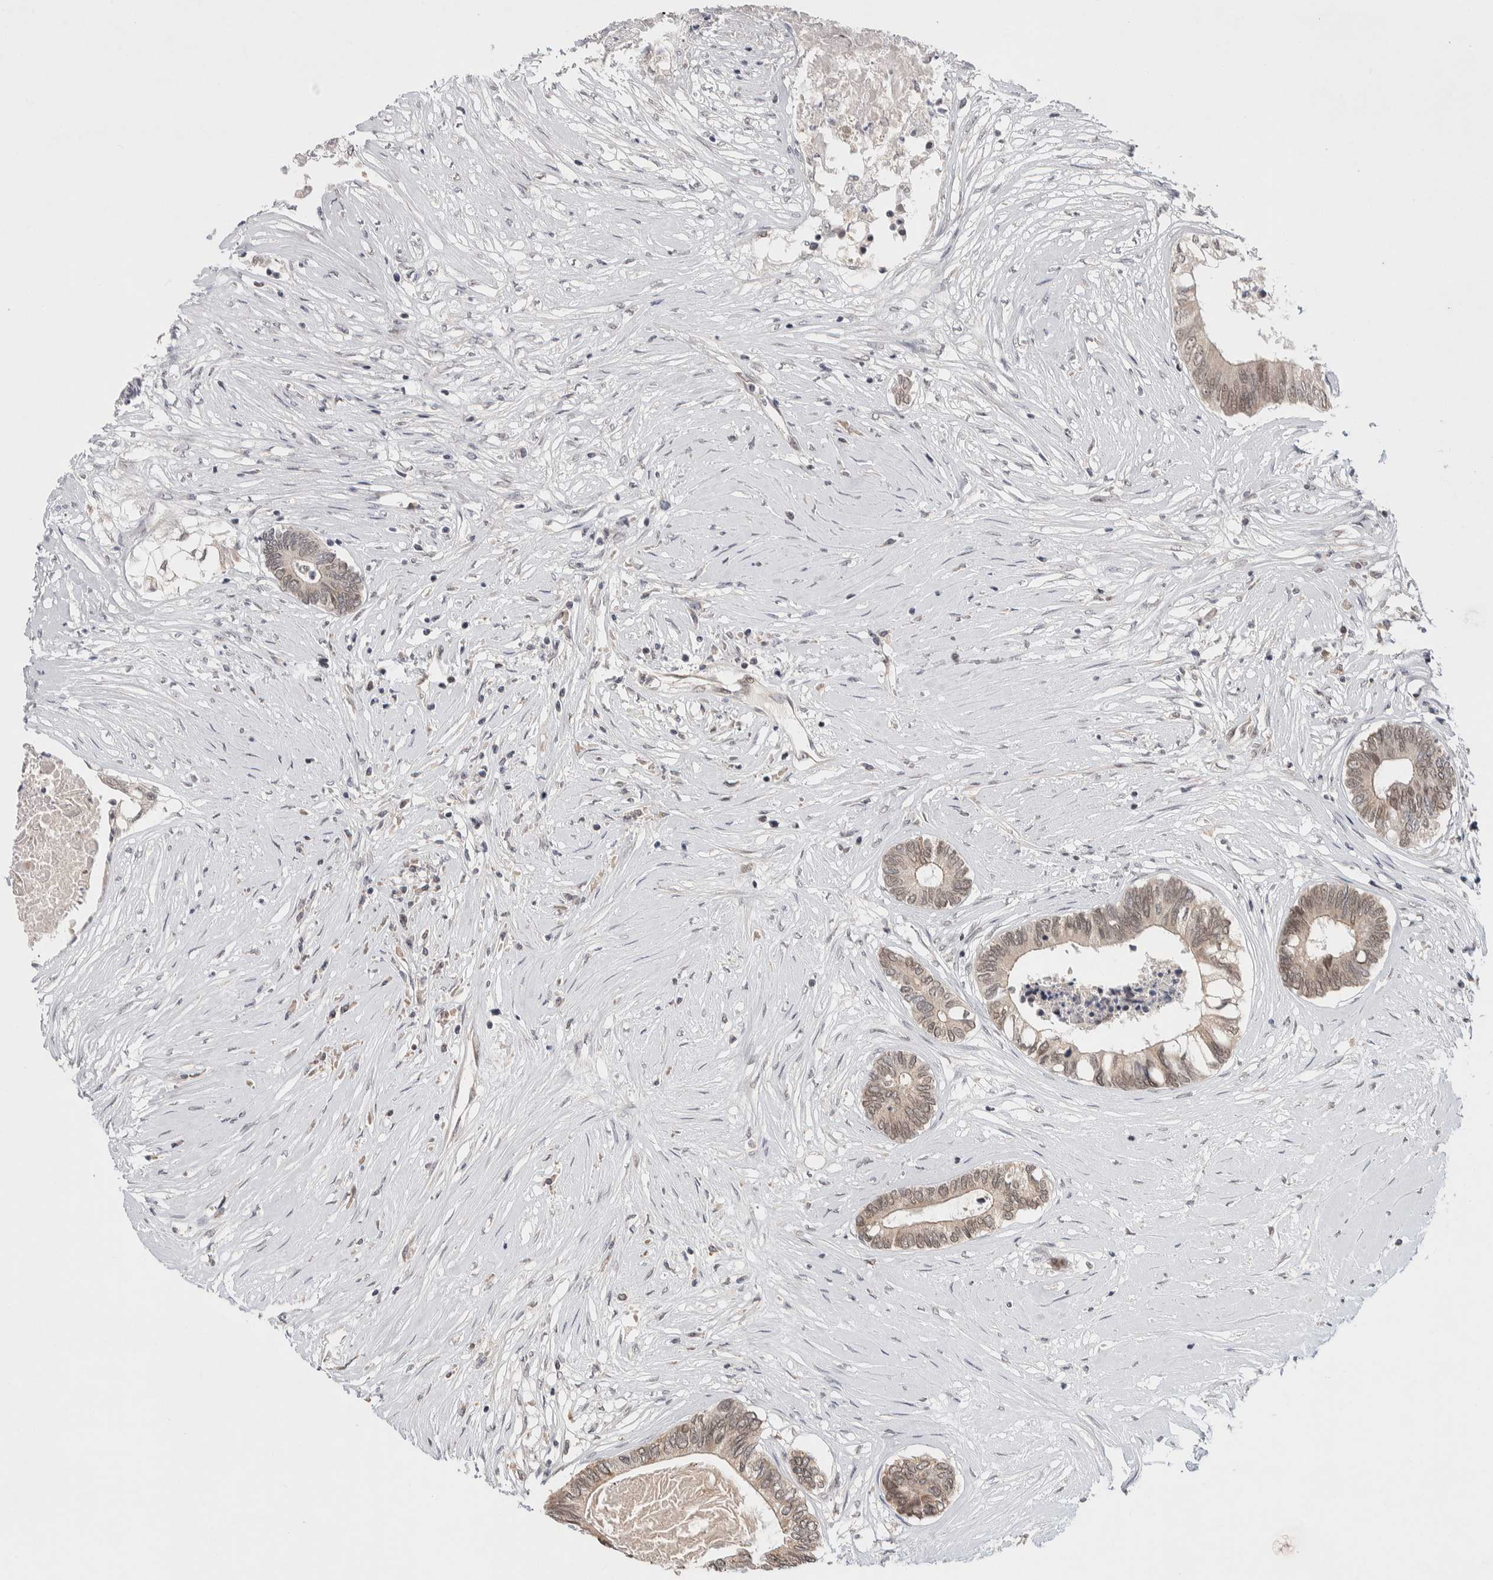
{"staining": {"intensity": "weak", "quantity": "25%-75%", "location": "nuclear"}, "tissue": "colorectal cancer", "cell_type": "Tumor cells", "image_type": "cancer", "snomed": [{"axis": "morphology", "description": "Adenocarcinoma, NOS"}, {"axis": "topography", "description": "Rectum"}], "caption": "A high-resolution micrograph shows immunohistochemistry staining of colorectal cancer (adenocarcinoma), which displays weak nuclear staining in about 25%-75% of tumor cells.", "gene": "CRAT", "patient": {"sex": "male", "age": 63}}